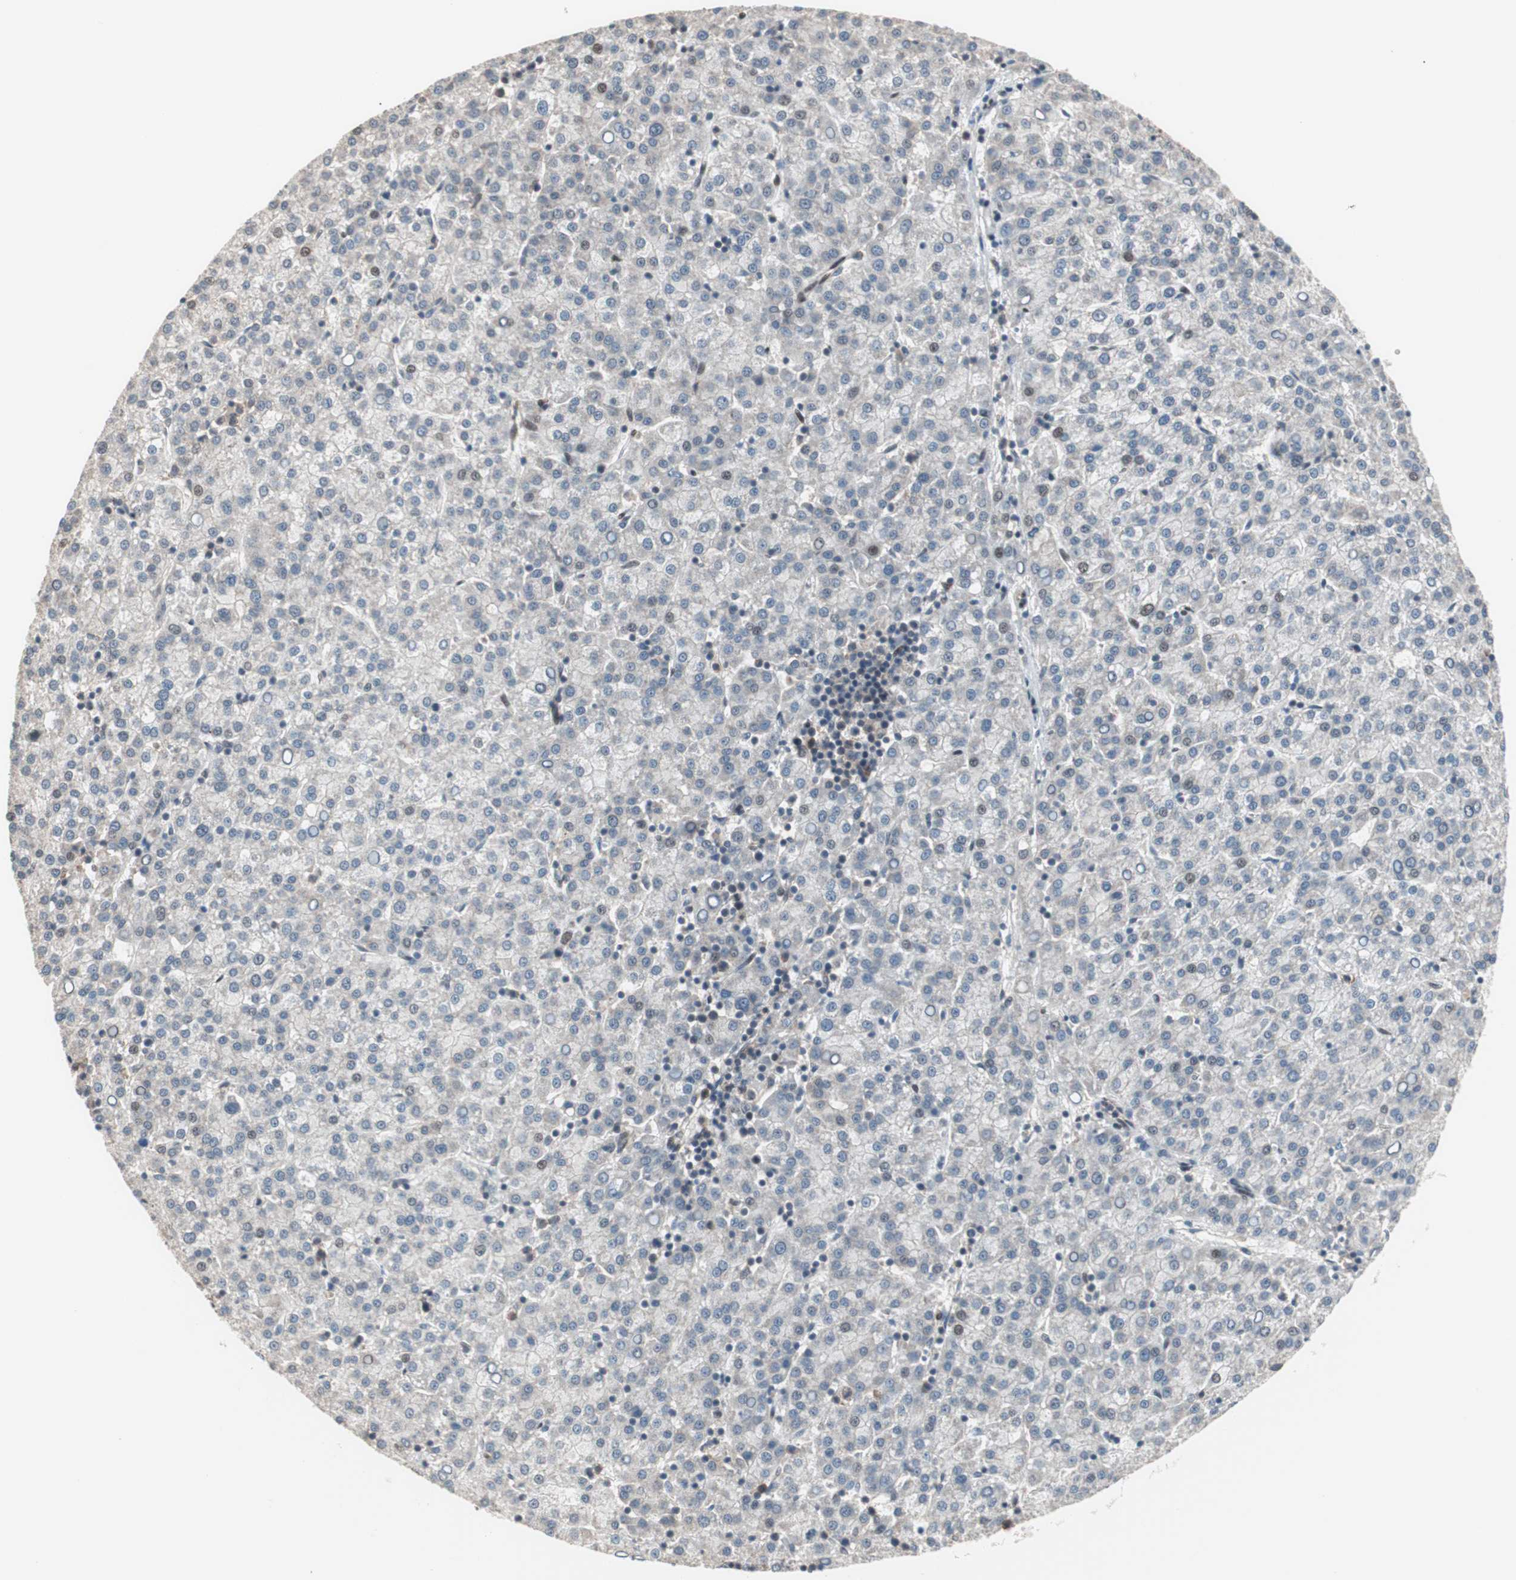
{"staining": {"intensity": "moderate", "quantity": "<25%", "location": "nuclear"}, "tissue": "liver cancer", "cell_type": "Tumor cells", "image_type": "cancer", "snomed": [{"axis": "morphology", "description": "Carcinoma, Hepatocellular, NOS"}, {"axis": "topography", "description": "Liver"}], "caption": "Human liver cancer stained for a protein (brown) shows moderate nuclear positive expression in approximately <25% of tumor cells.", "gene": "POLH", "patient": {"sex": "female", "age": 58}}